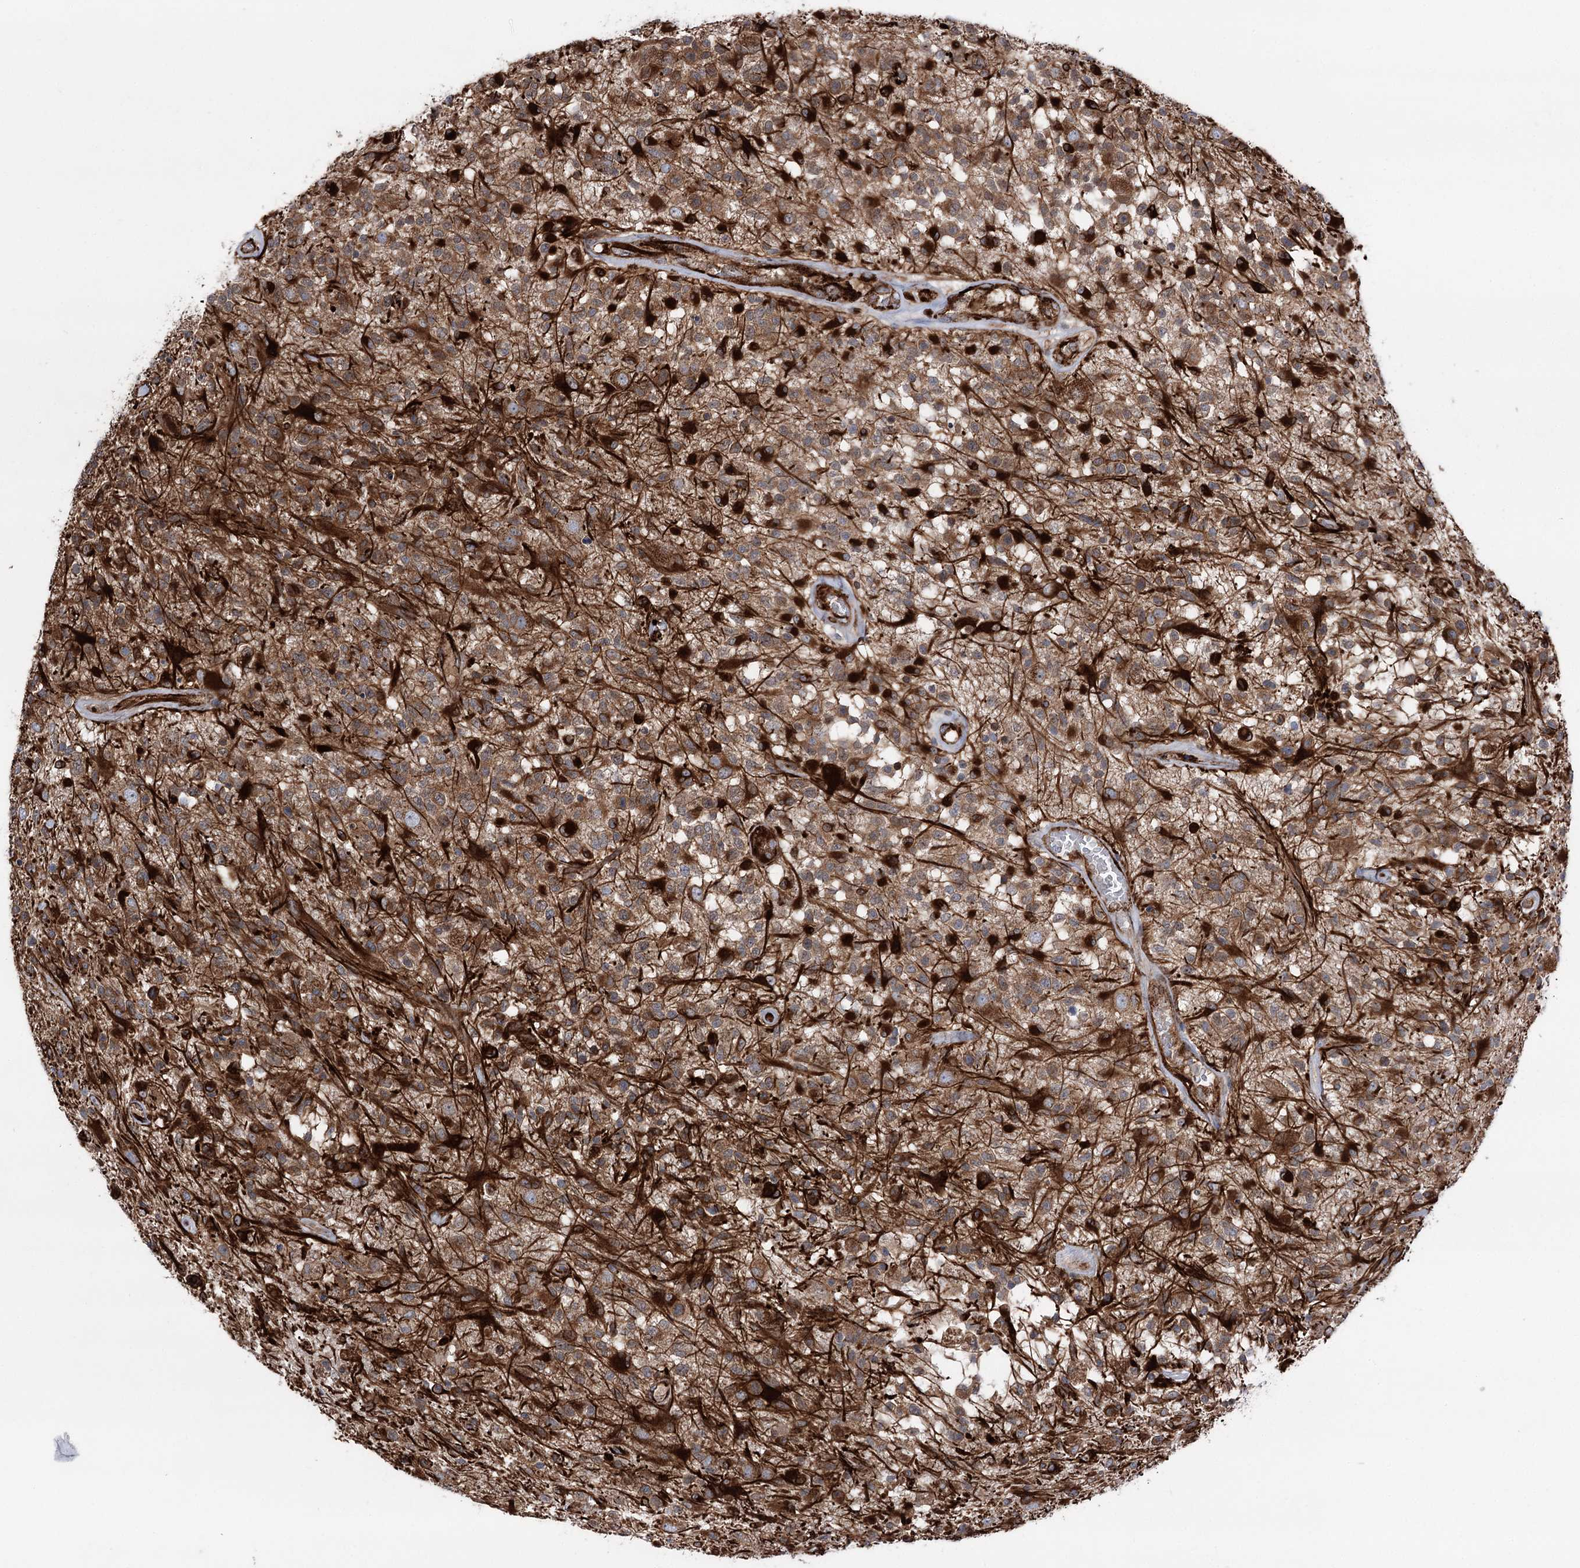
{"staining": {"intensity": "strong", "quantity": ">75%", "location": "cytoplasmic/membranous"}, "tissue": "glioma", "cell_type": "Tumor cells", "image_type": "cancer", "snomed": [{"axis": "morphology", "description": "Glioma, malignant, High grade"}, {"axis": "morphology", "description": "Glioblastoma, NOS"}, {"axis": "topography", "description": "Brain"}], "caption": "Tumor cells show strong cytoplasmic/membranous expression in approximately >75% of cells in glioma.", "gene": "MIB1", "patient": {"sex": "male", "age": 60}}